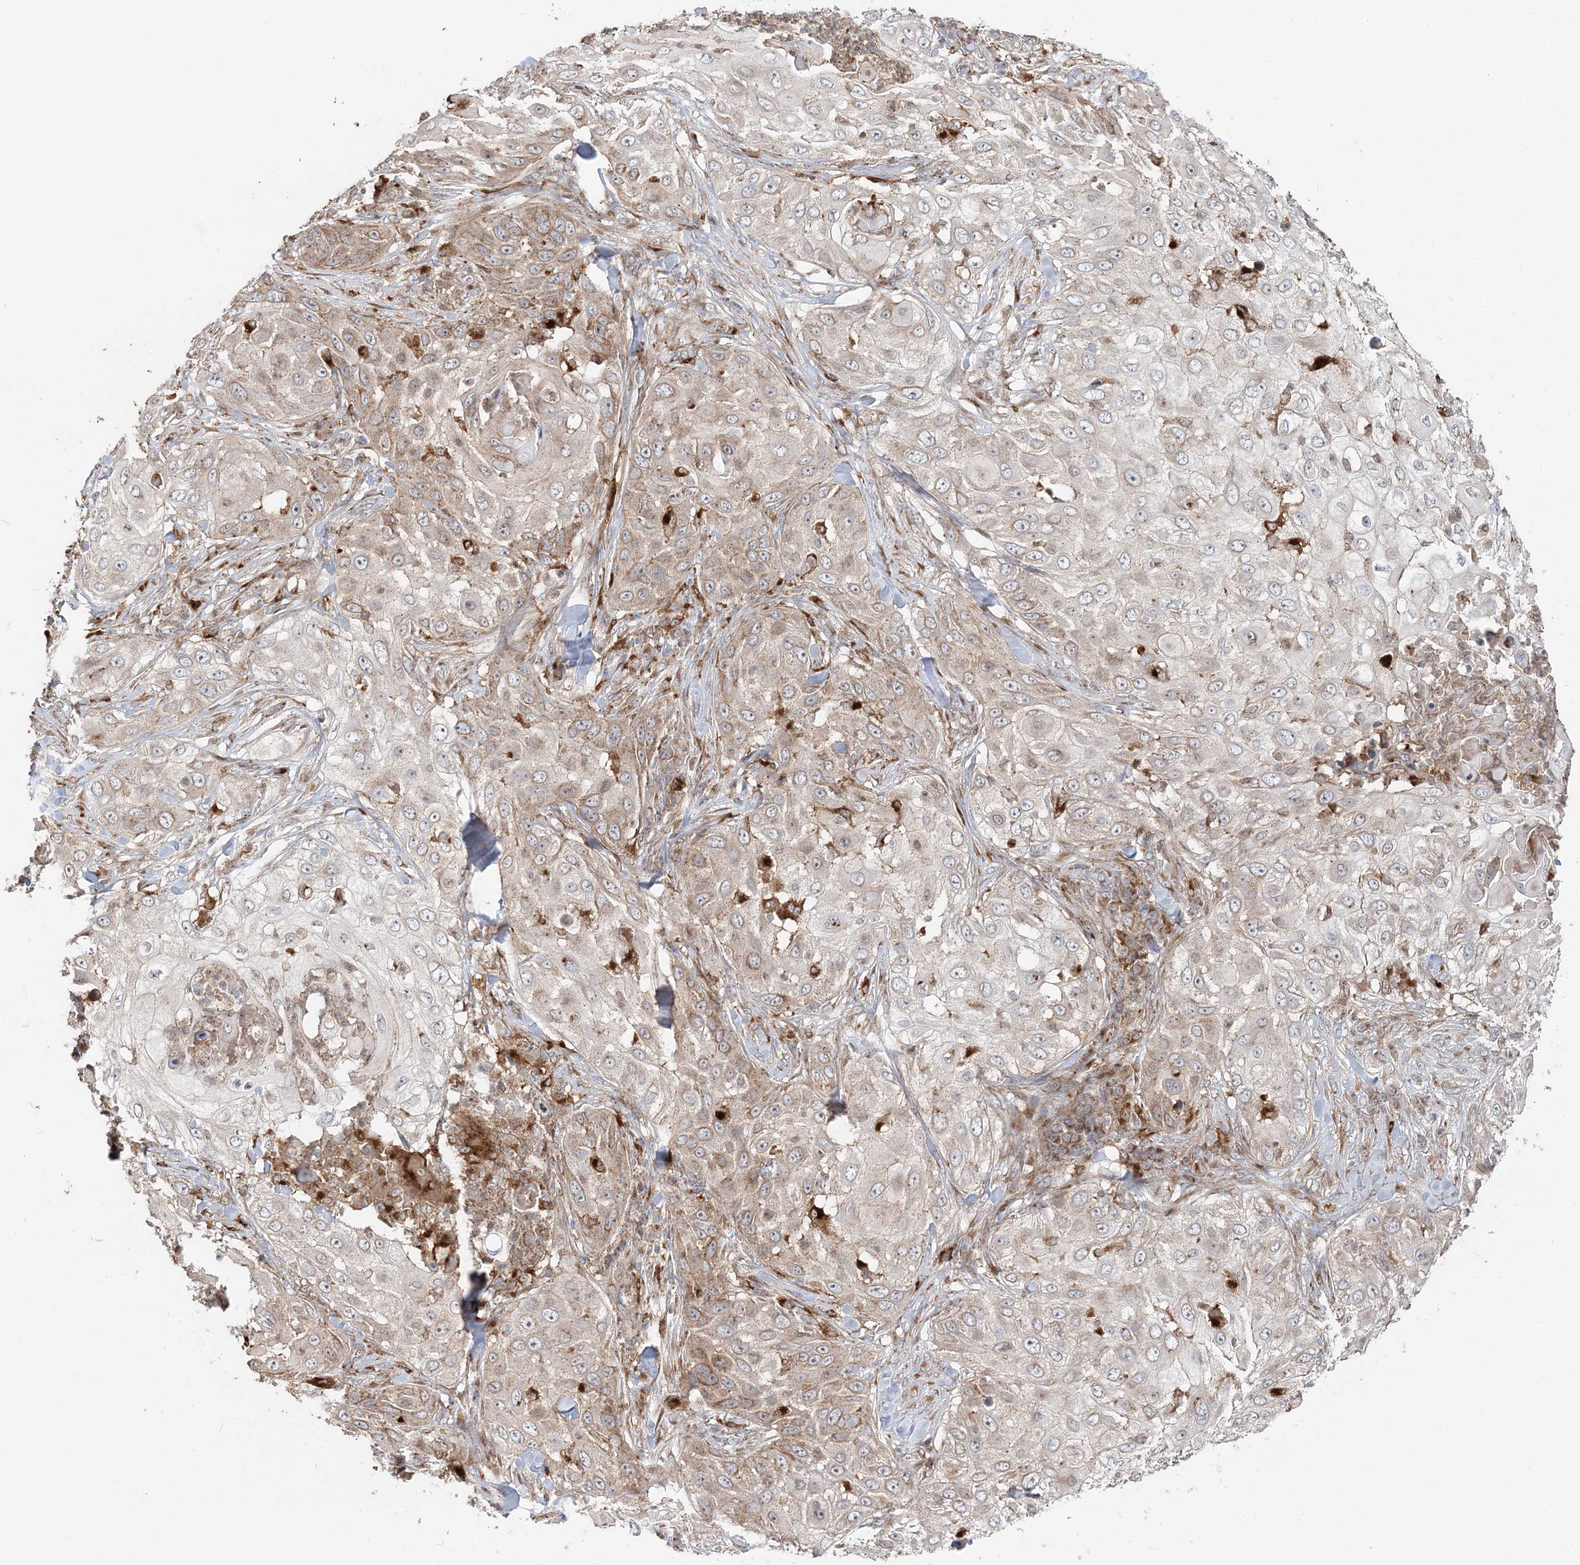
{"staining": {"intensity": "weak", "quantity": "25%-75%", "location": "cytoplasmic/membranous"}, "tissue": "skin cancer", "cell_type": "Tumor cells", "image_type": "cancer", "snomed": [{"axis": "morphology", "description": "Squamous cell carcinoma, NOS"}, {"axis": "topography", "description": "Skin"}], "caption": "Immunohistochemistry (IHC) histopathology image of skin squamous cell carcinoma stained for a protein (brown), which exhibits low levels of weak cytoplasmic/membranous positivity in approximately 25%-75% of tumor cells.", "gene": "ABCC3", "patient": {"sex": "female", "age": 44}}